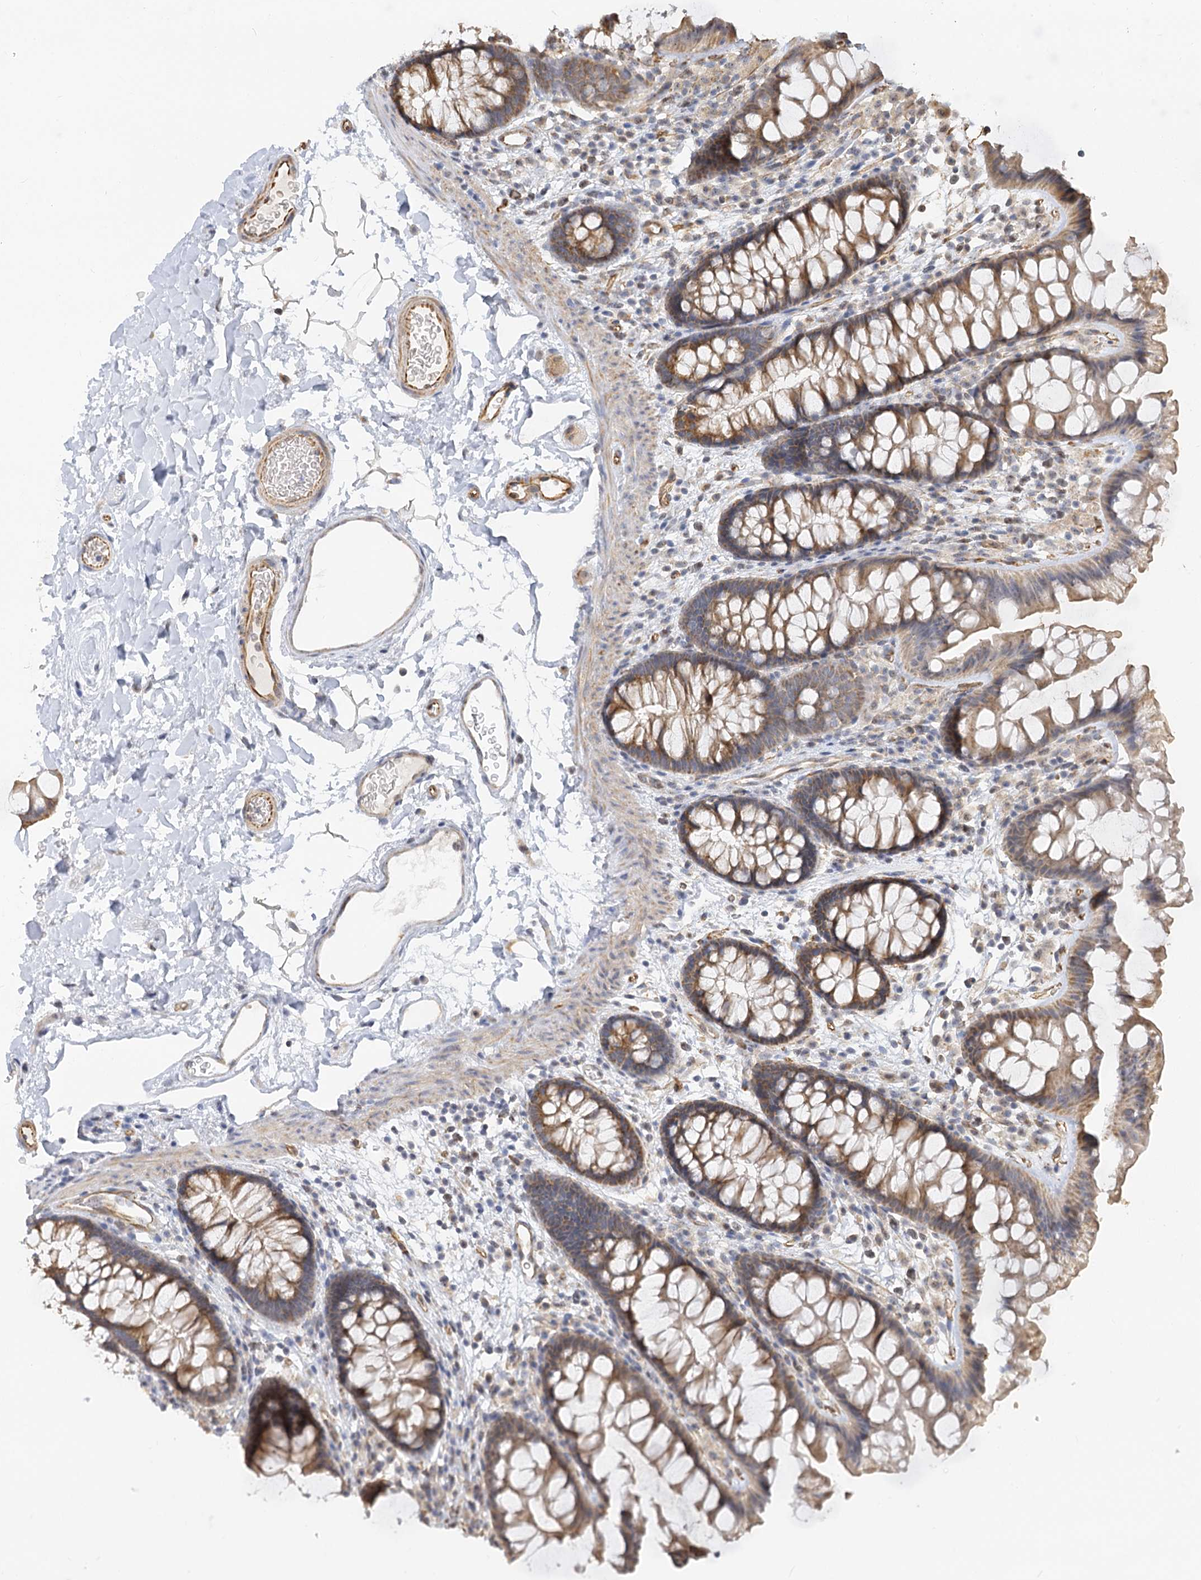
{"staining": {"intensity": "moderate", "quantity": ">75%", "location": "cytoplasmic/membranous"}, "tissue": "colon", "cell_type": "Endothelial cells", "image_type": "normal", "snomed": [{"axis": "morphology", "description": "Normal tissue, NOS"}, {"axis": "topography", "description": "Colon"}], "caption": "Brown immunohistochemical staining in benign colon shows moderate cytoplasmic/membranous expression in about >75% of endothelial cells.", "gene": "NELL2", "patient": {"sex": "female", "age": 62}}